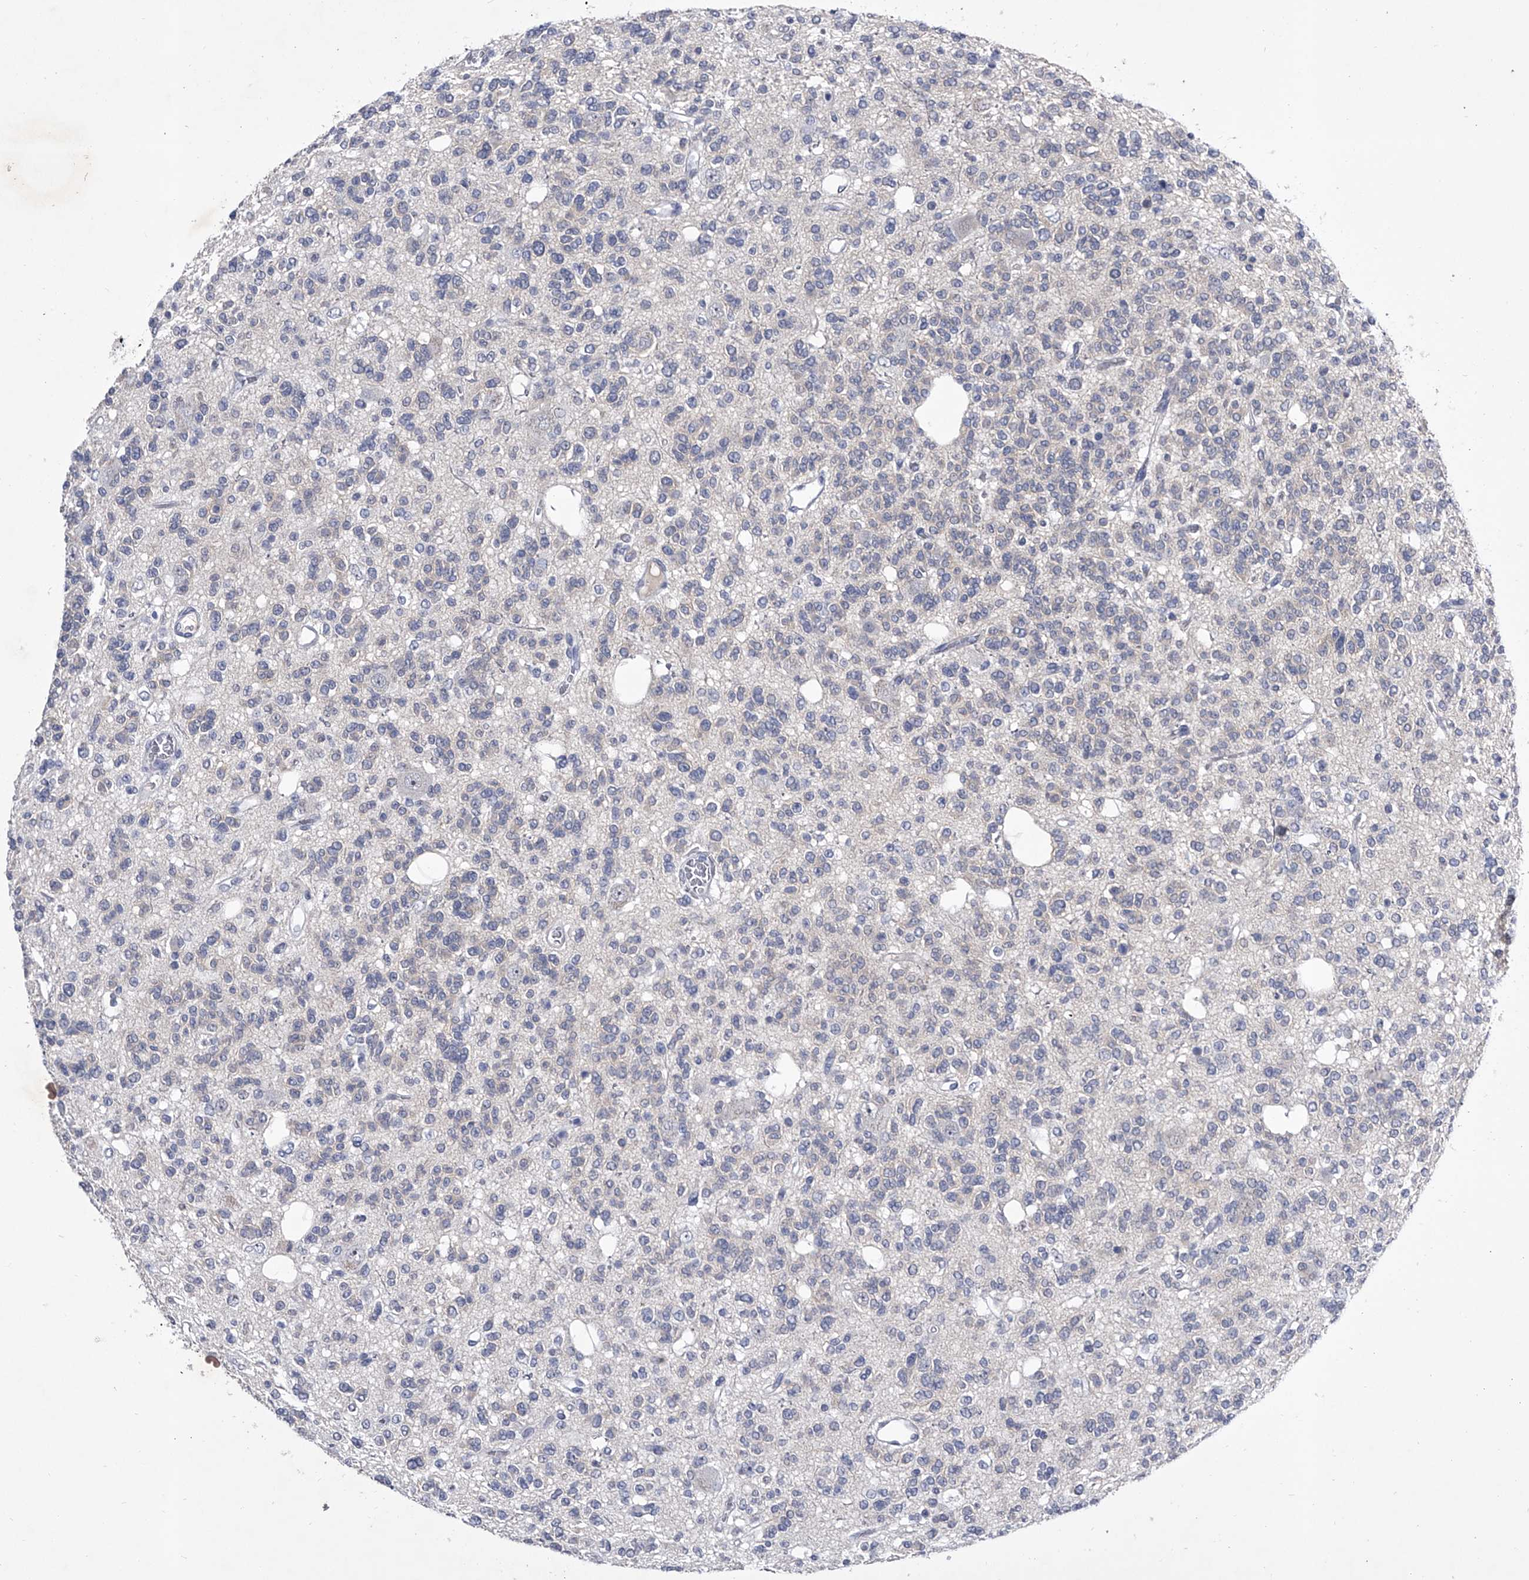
{"staining": {"intensity": "negative", "quantity": "none", "location": "none"}, "tissue": "glioma", "cell_type": "Tumor cells", "image_type": "cancer", "snomed": [{"axis": "morphology", "description": "Glioma, malignant, Low grade"}, {"axis": "topography", "description": "Brain"}], "caption": "Tumor cells show no significant expression in glioma.", "gene": "CRISP2", "patient": {"sex": "male", "age": 38}}